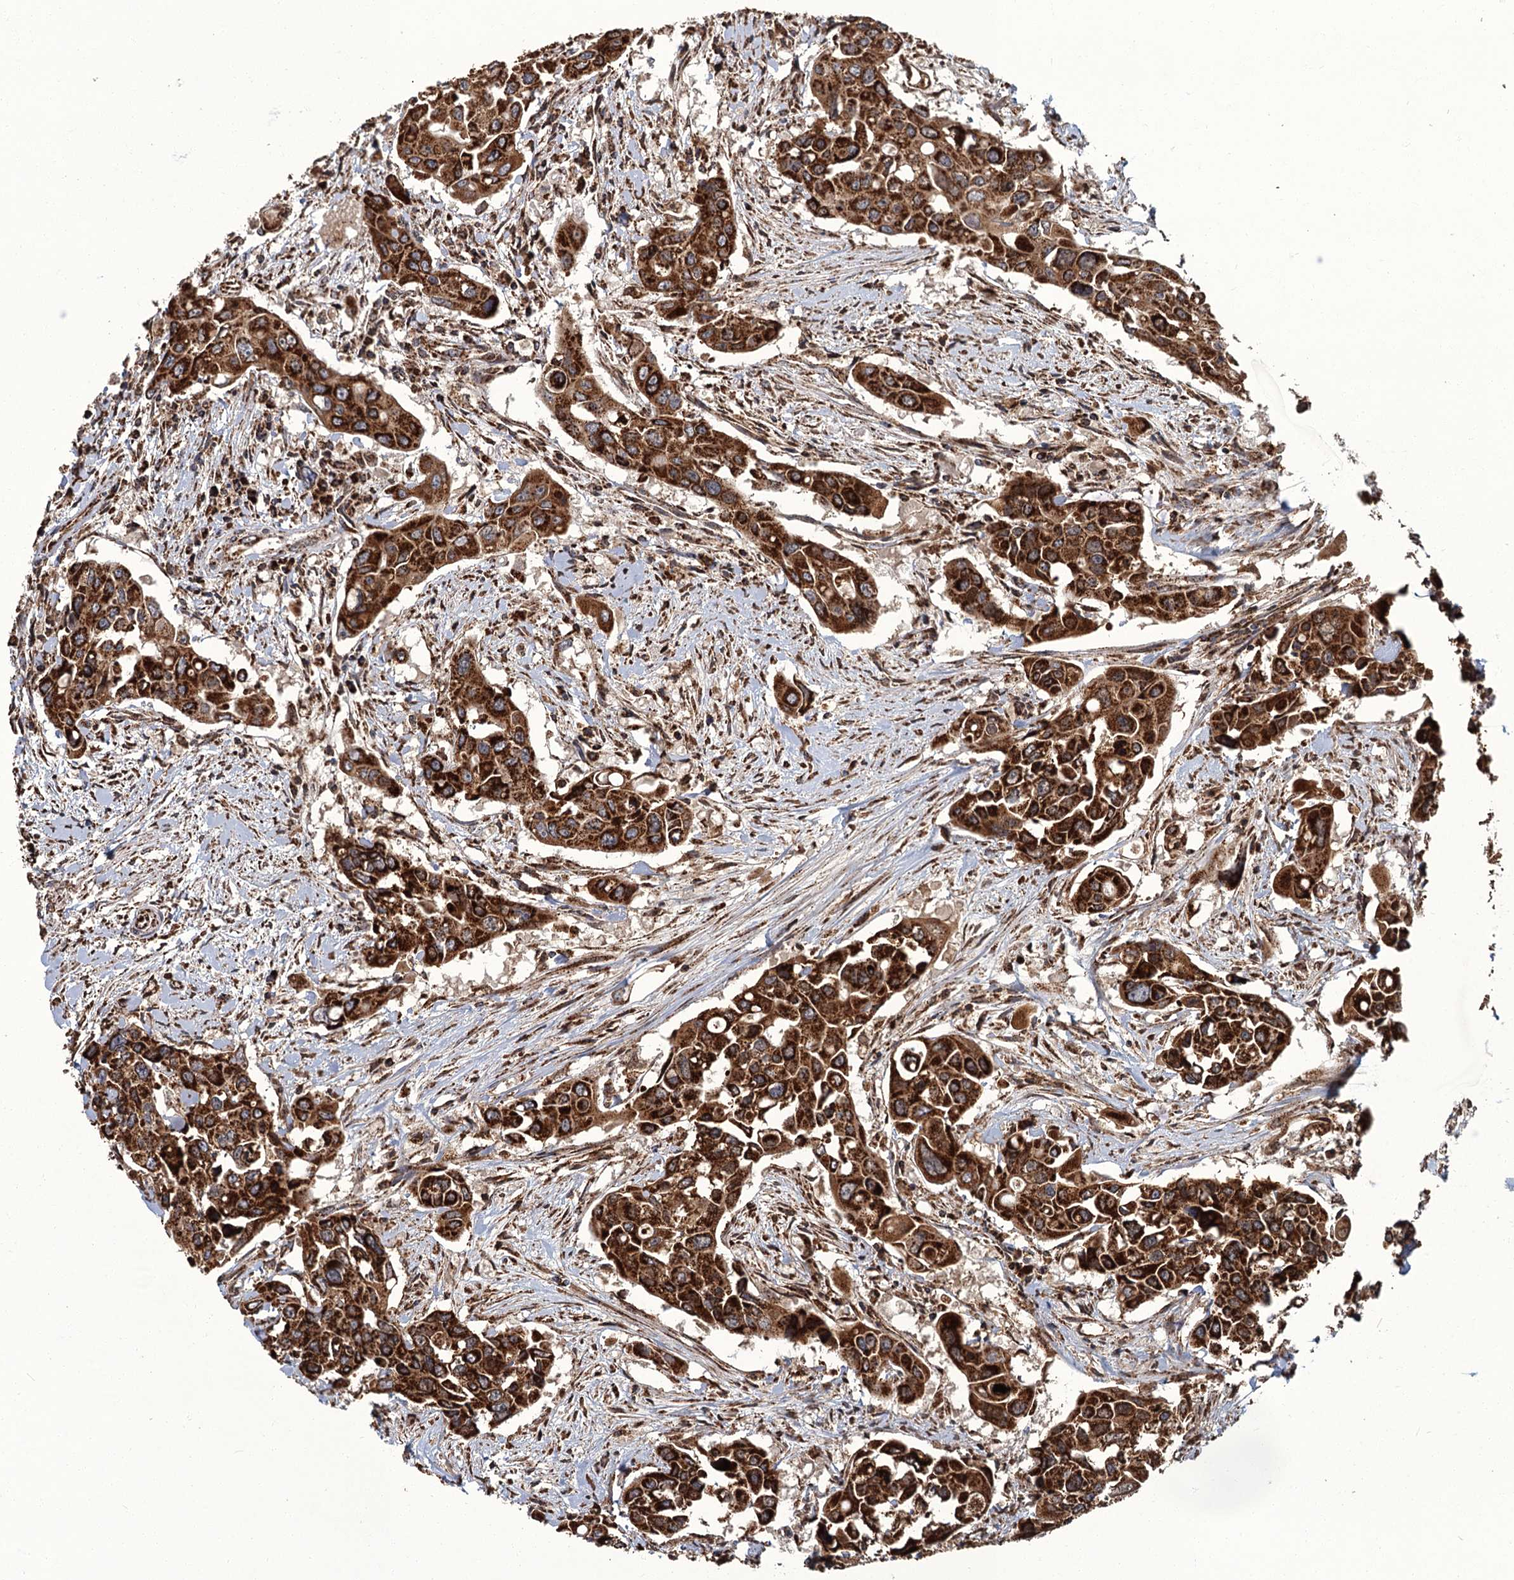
{"staining": {"intensity": "strong", "quantity": ">75%", "location": "cytoplasmic/membranous"}, "tissue": "colorectal cancer", "cell_type": "Tumor cells", "image_type": "cancer", "snomed": [{"axis": "morphology", "description": "Adenocarcinoma, NOS"}, {"axis": "topography", "description": "Colon"}], "caption": "Colorectal adenocarcinoma stained for a protein (brown) exhibits strong cytoplasmic/membranous positive positivity in about >75% of tumor cells.", "gene": "APH1A", "patient": {"sex": "male", "age": 77}}